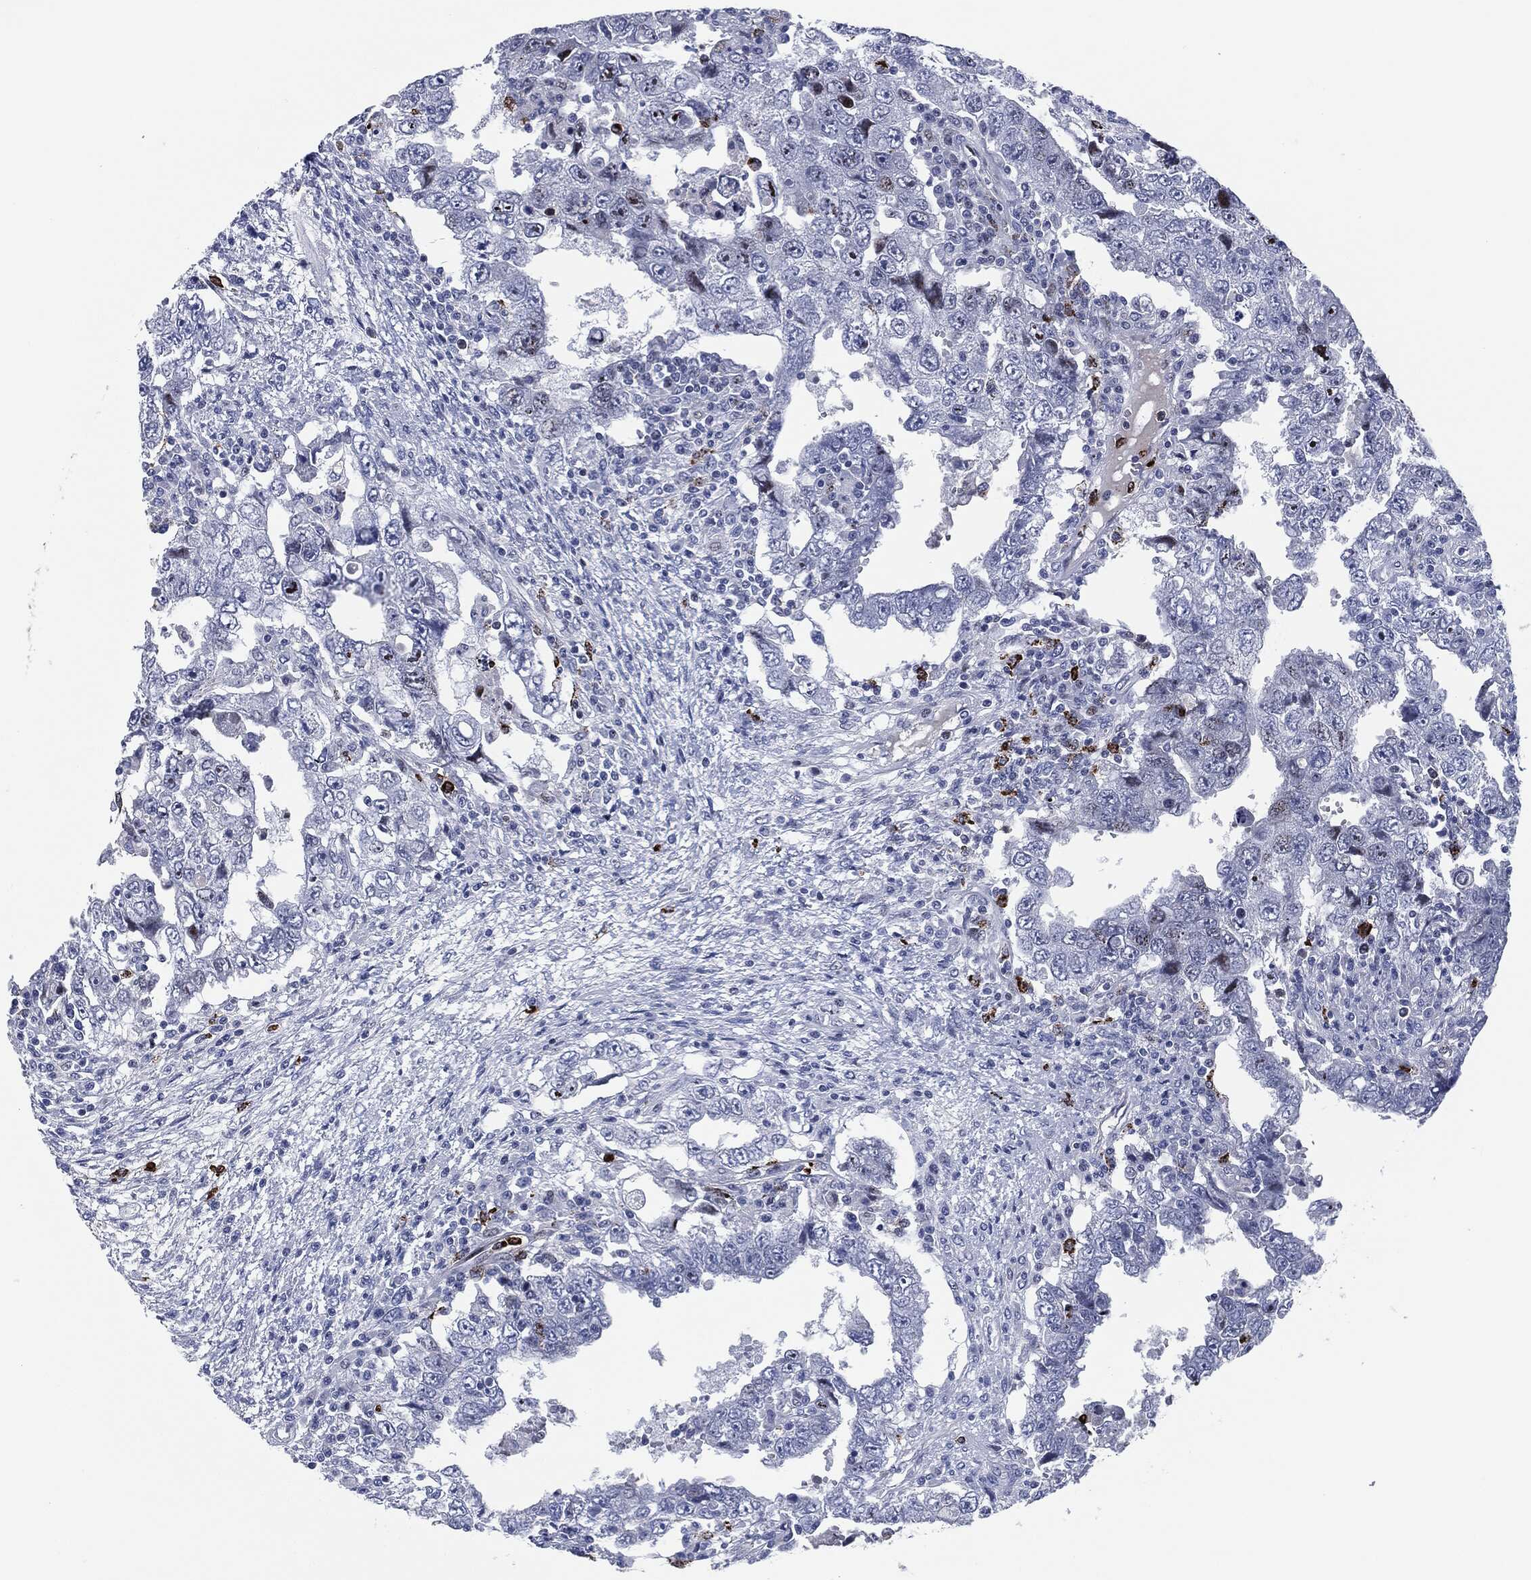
{"staining": {"intensity": "moderate", "quantity": "<25%", "location": "nuclear"}, "tissue": "testis cancer", "cell_type": "Tumor cells", "image_type": "cancer", "snomed": [{"axis": "morphology", "description": "Carcinoma, Embryonal, NOS"}, {"axis": "topography", "description": "Testis"}], "caption": "IHC staining of testis embryonal carcinoma, which shows low levels of moderate nuclear staining in approximately <25% of tumor cells indicating moderate nuclear protein expression. The staining was performed using DAB (3,3'-diaminobenzidine) (brown) for protein detection and nuclei were counterstained in hematoxylin (blue).", "gene": "MPO", "patient": {"sex": "male", "age": 26}}